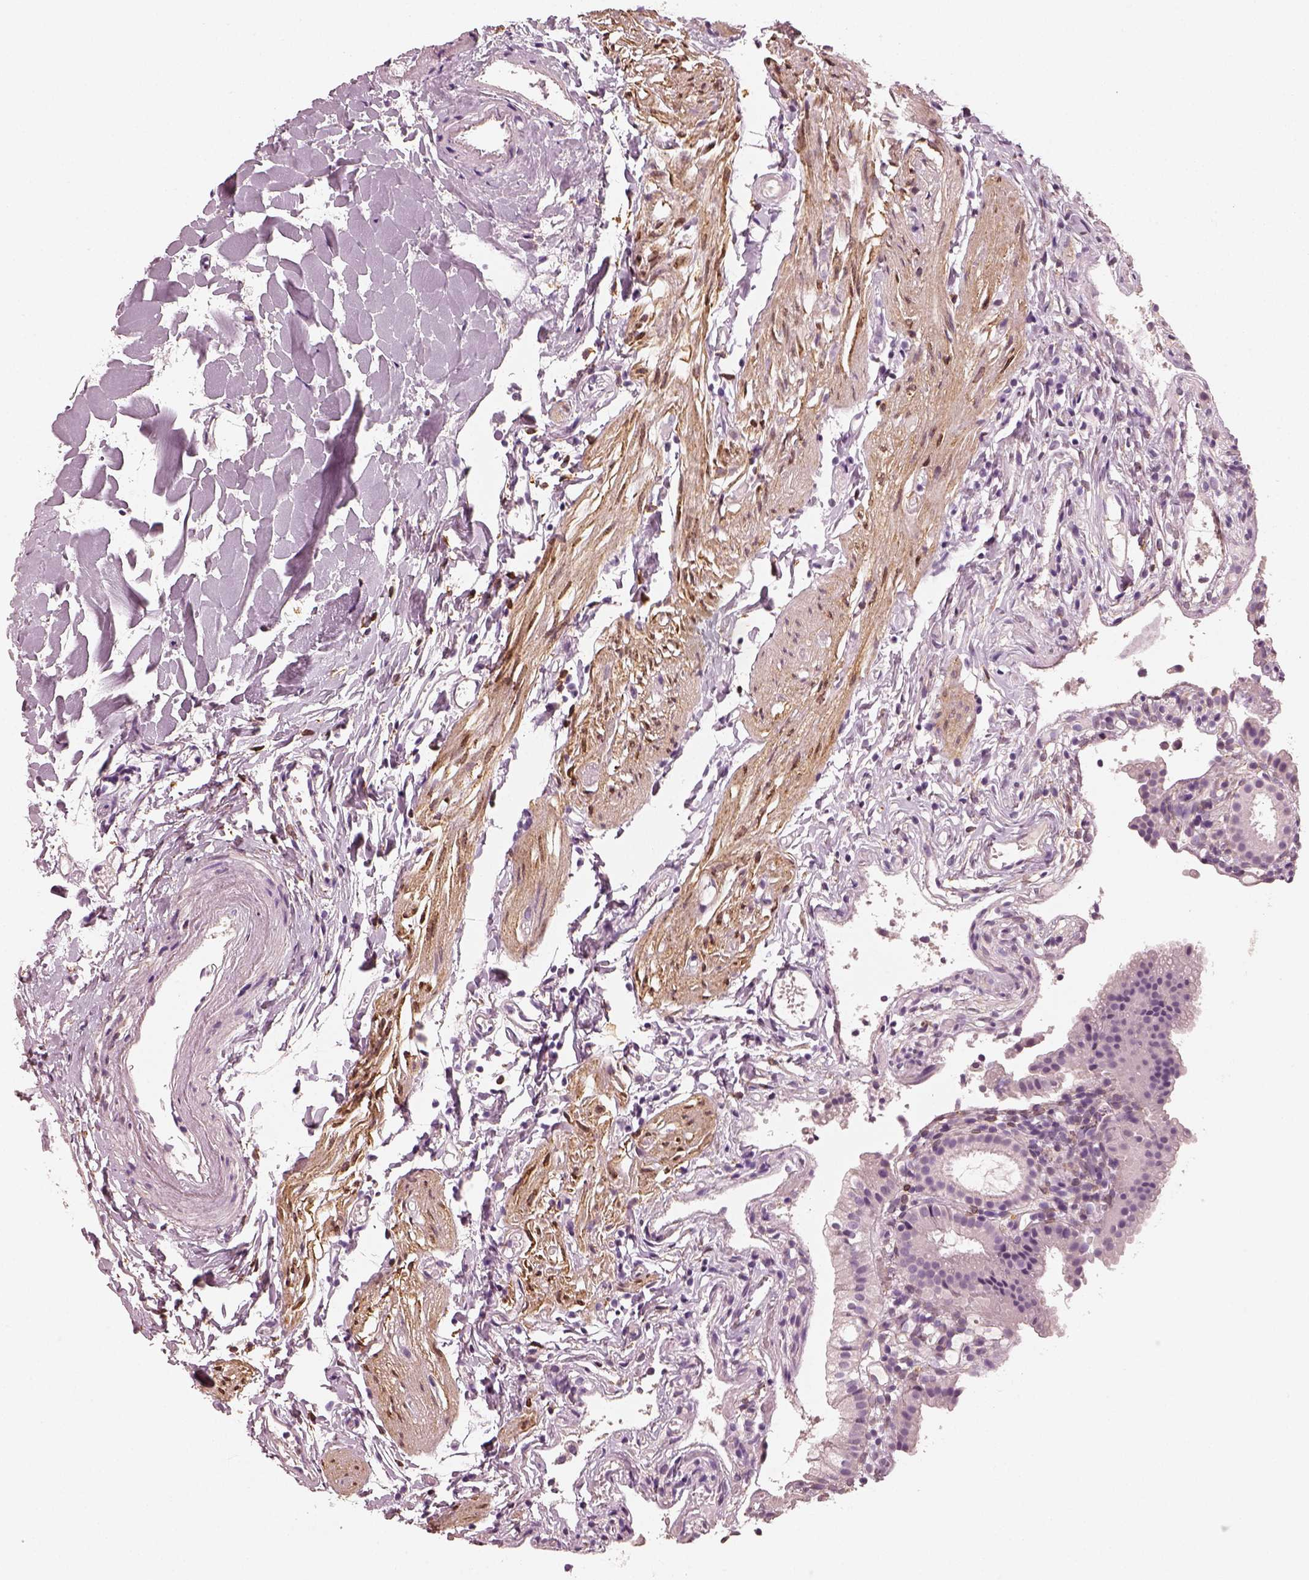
{"staining": {"intensity": "negative", "quantity": "none", "location": "none"}, "tissue": "gallbladder", "cell_type": "Glandular cells", "image_type": "normal", "snomed": [{"axis": "morphology", "description": "Normal tissue, NOS"}, {"axis": "topography", "description": "Gallbladder"}], "caption": "Gallbladder stained for a protein using immunohistochemistry demonstrates no staining glandular cells.", "gene": "RS1", "patient": {"sex": "female", "age": 47}}